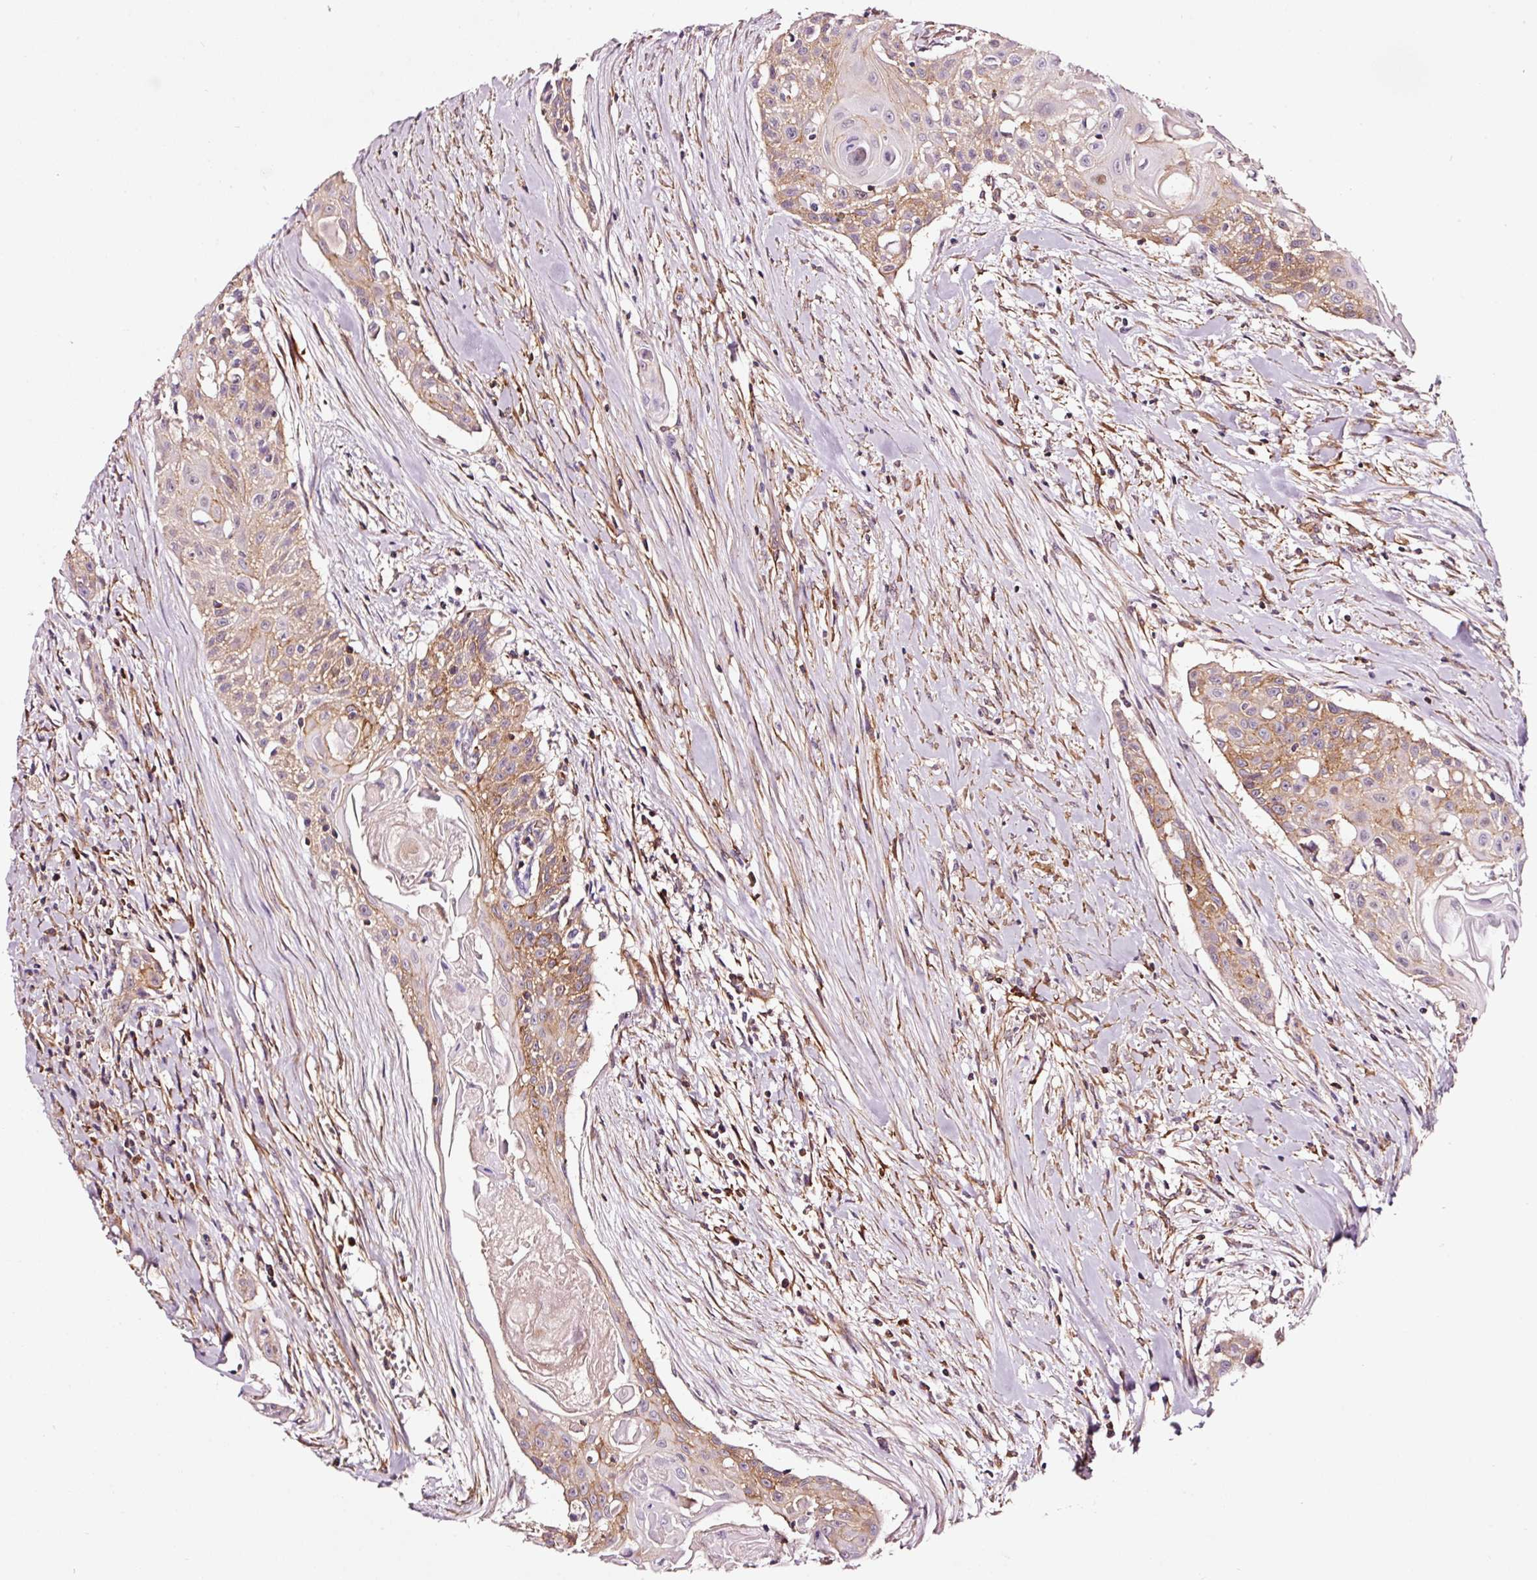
{"staining": {"intensity": "moderate", "quantity": "25%-75%", "location": "cytoplasmic/membranous"}, "tissue": "head and neck cancer", "cell_type": "Tumor cells", "image_type": "cancer", "snomed": [{"axis": "morphology", "description": "Squamous cell carcinoma, NOS"}, {"axis": "topography", "description": "Lymph node"}, {"axis": "topography", "description": "Salivary gland"}, {"axis": "topography", "description": "Head-Neck"}], "caption": "A brown stain labels moderate cytoplasmic/membranous positivity of a protein in human head and neck cancer (squamous cell carcinoma) tumor cells.", "gene": "ADD3", "patient": {"sex": "female", "age": 74}}